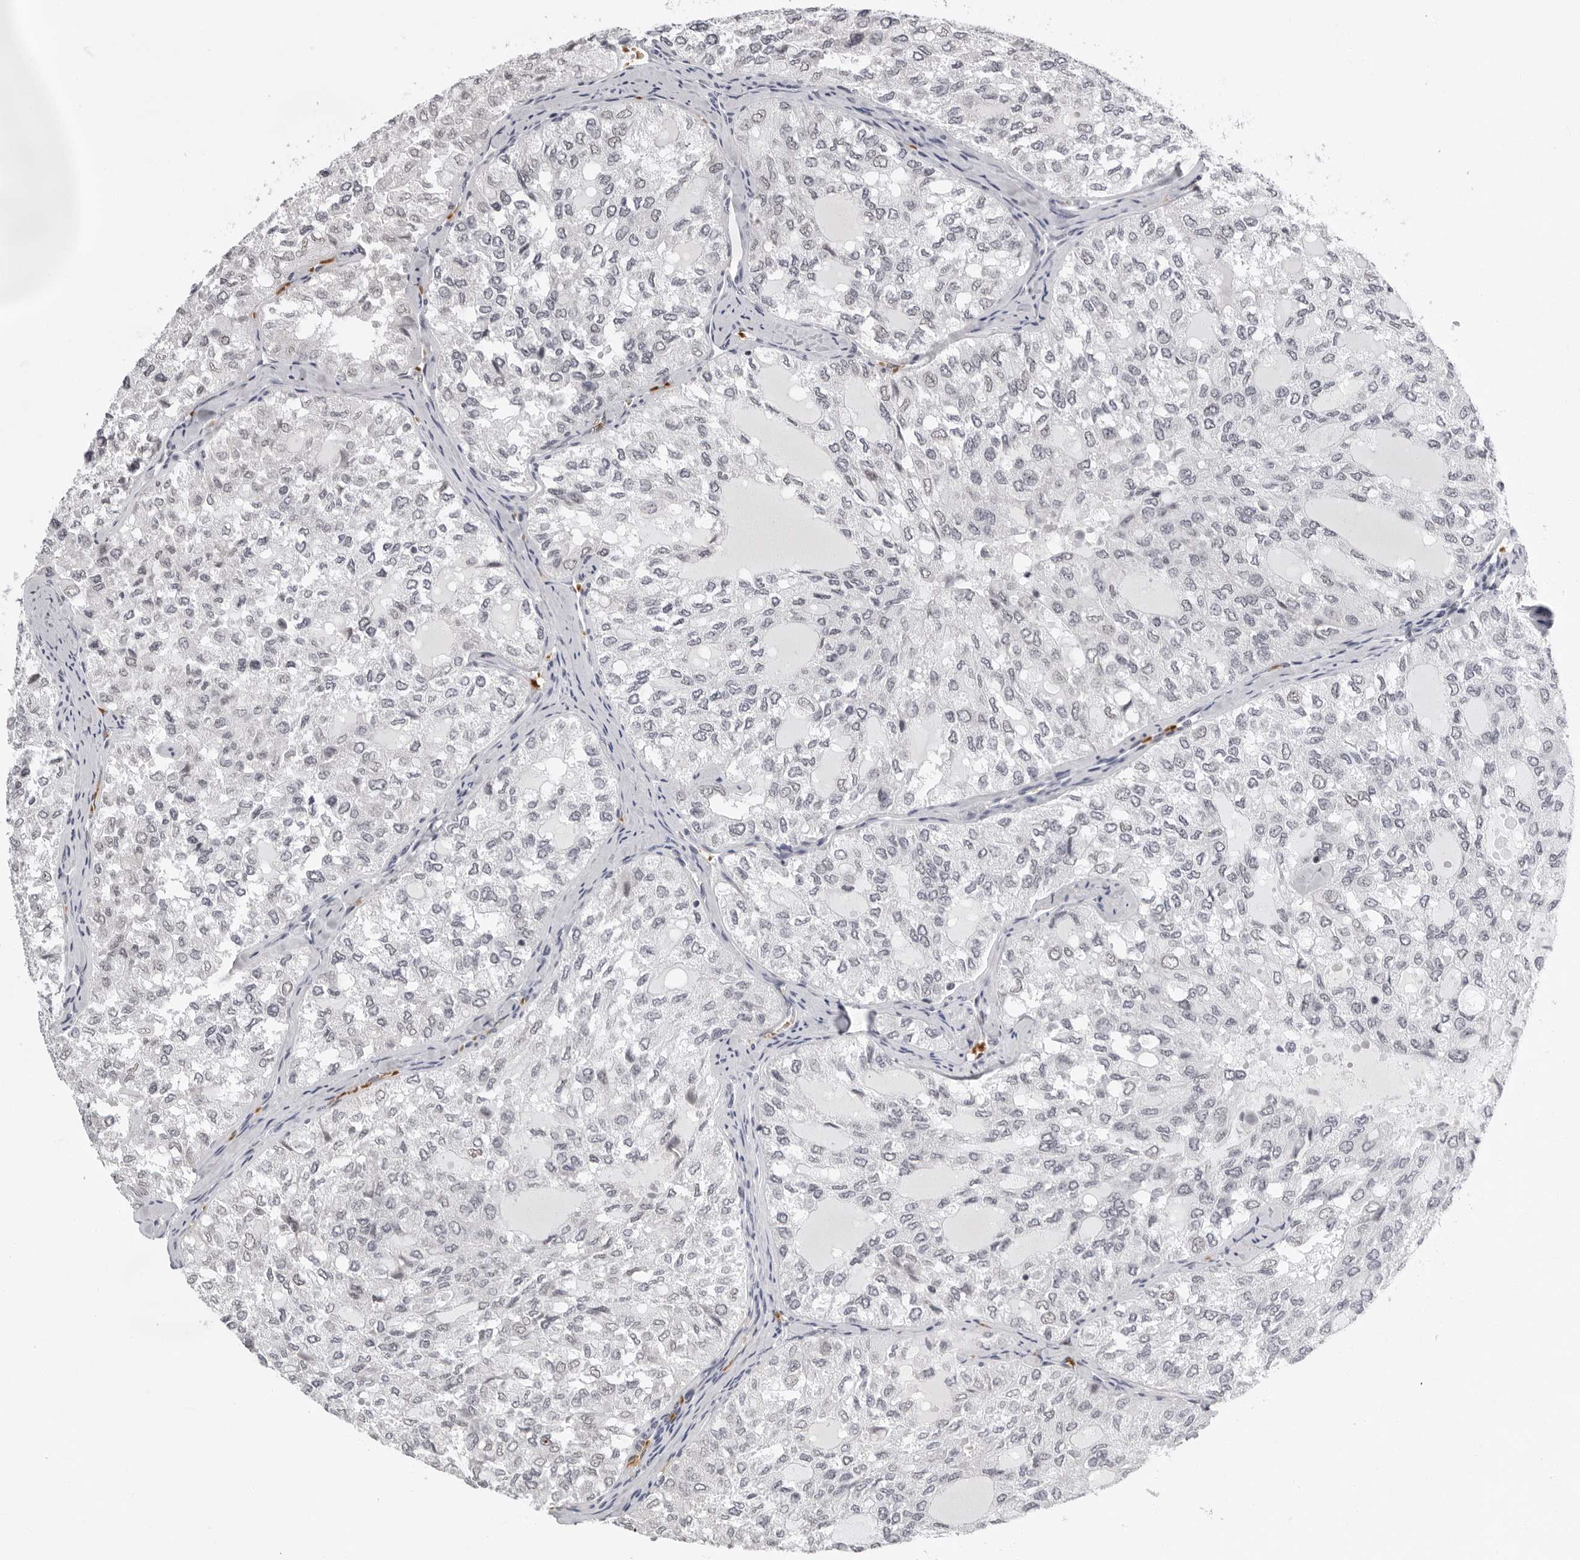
{"staining": {"intensity": "weak", "quantity": "25%-75%", "location": "nuclear"}, "tissue": "thyroid cancer", "cell_type": "Tumor cells", "image_type": "cancer", "snomed": [{"axis": "morphology", "description": "Follicular adenoma carcinoma, NOS"}, {"axis": "topography", "description": "Thyroid gland"}], "caption": "The immunohistochemical stain highlights weak nuclear expression in tumor cells of follicular adenoma carcinoma (thyroid) tissue.", "gene": "USP1", "patient": {"sex": "male", "age": 75}}